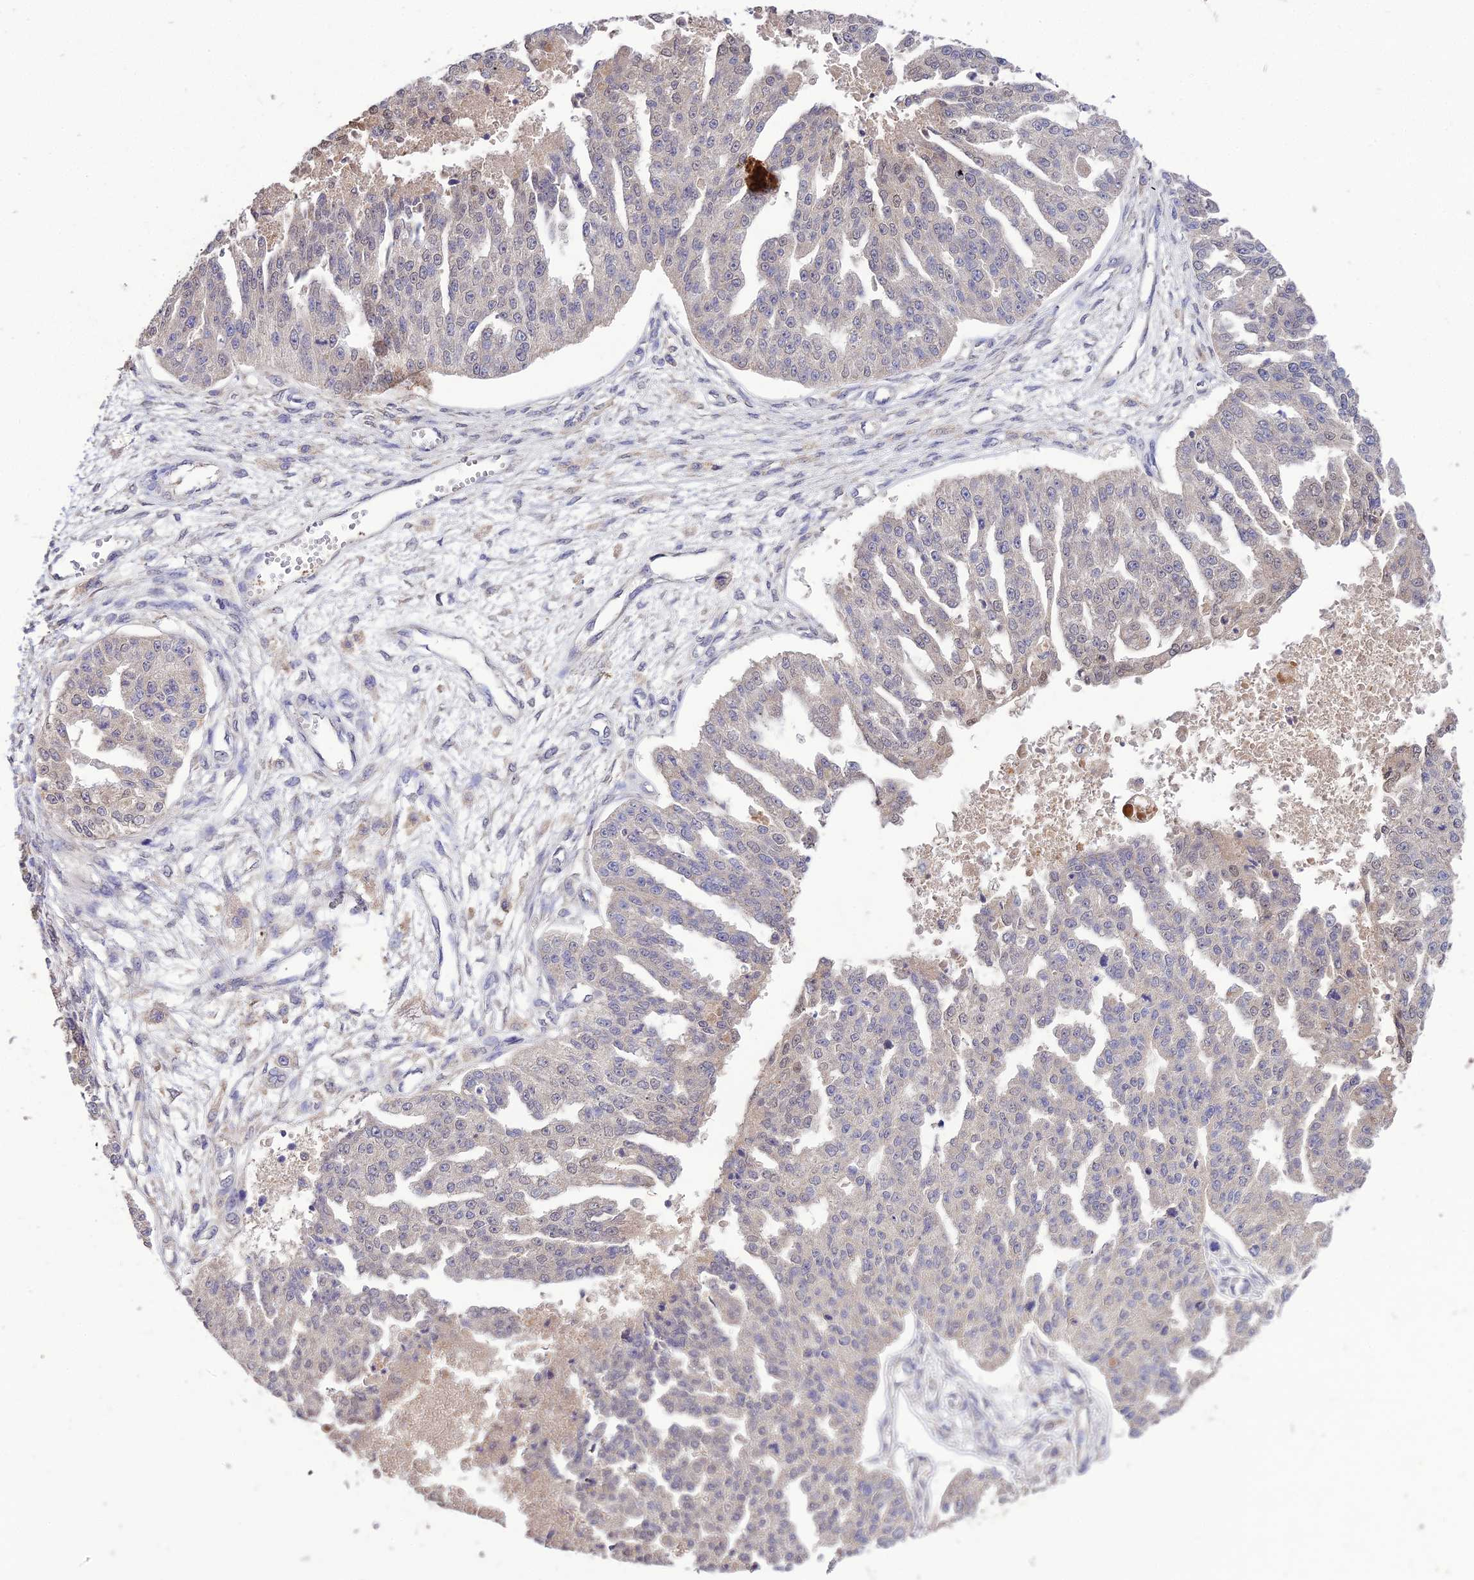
{"staining": {"intensity": "moderate", "quantity": "<25%", "location": "nuclear"}, "tissue": "ovarian cancer", "cell_type": "Tumor cells", "image_type": "cancer", "snomed": [{"axis": "morphology", "description": "Cystadenocarcinoma, serous, NOS"}, {"axis": "topography", "description": "Ovary"}], "caption": "Human serous cystadenocarcinoma (ovarian) stained for a protein (brown) exhibits moderate nuclear positive expression in approximately <25% of tumor cells.", "gene": "PGK1", "patient": {"sex": "female", "age": 58}}